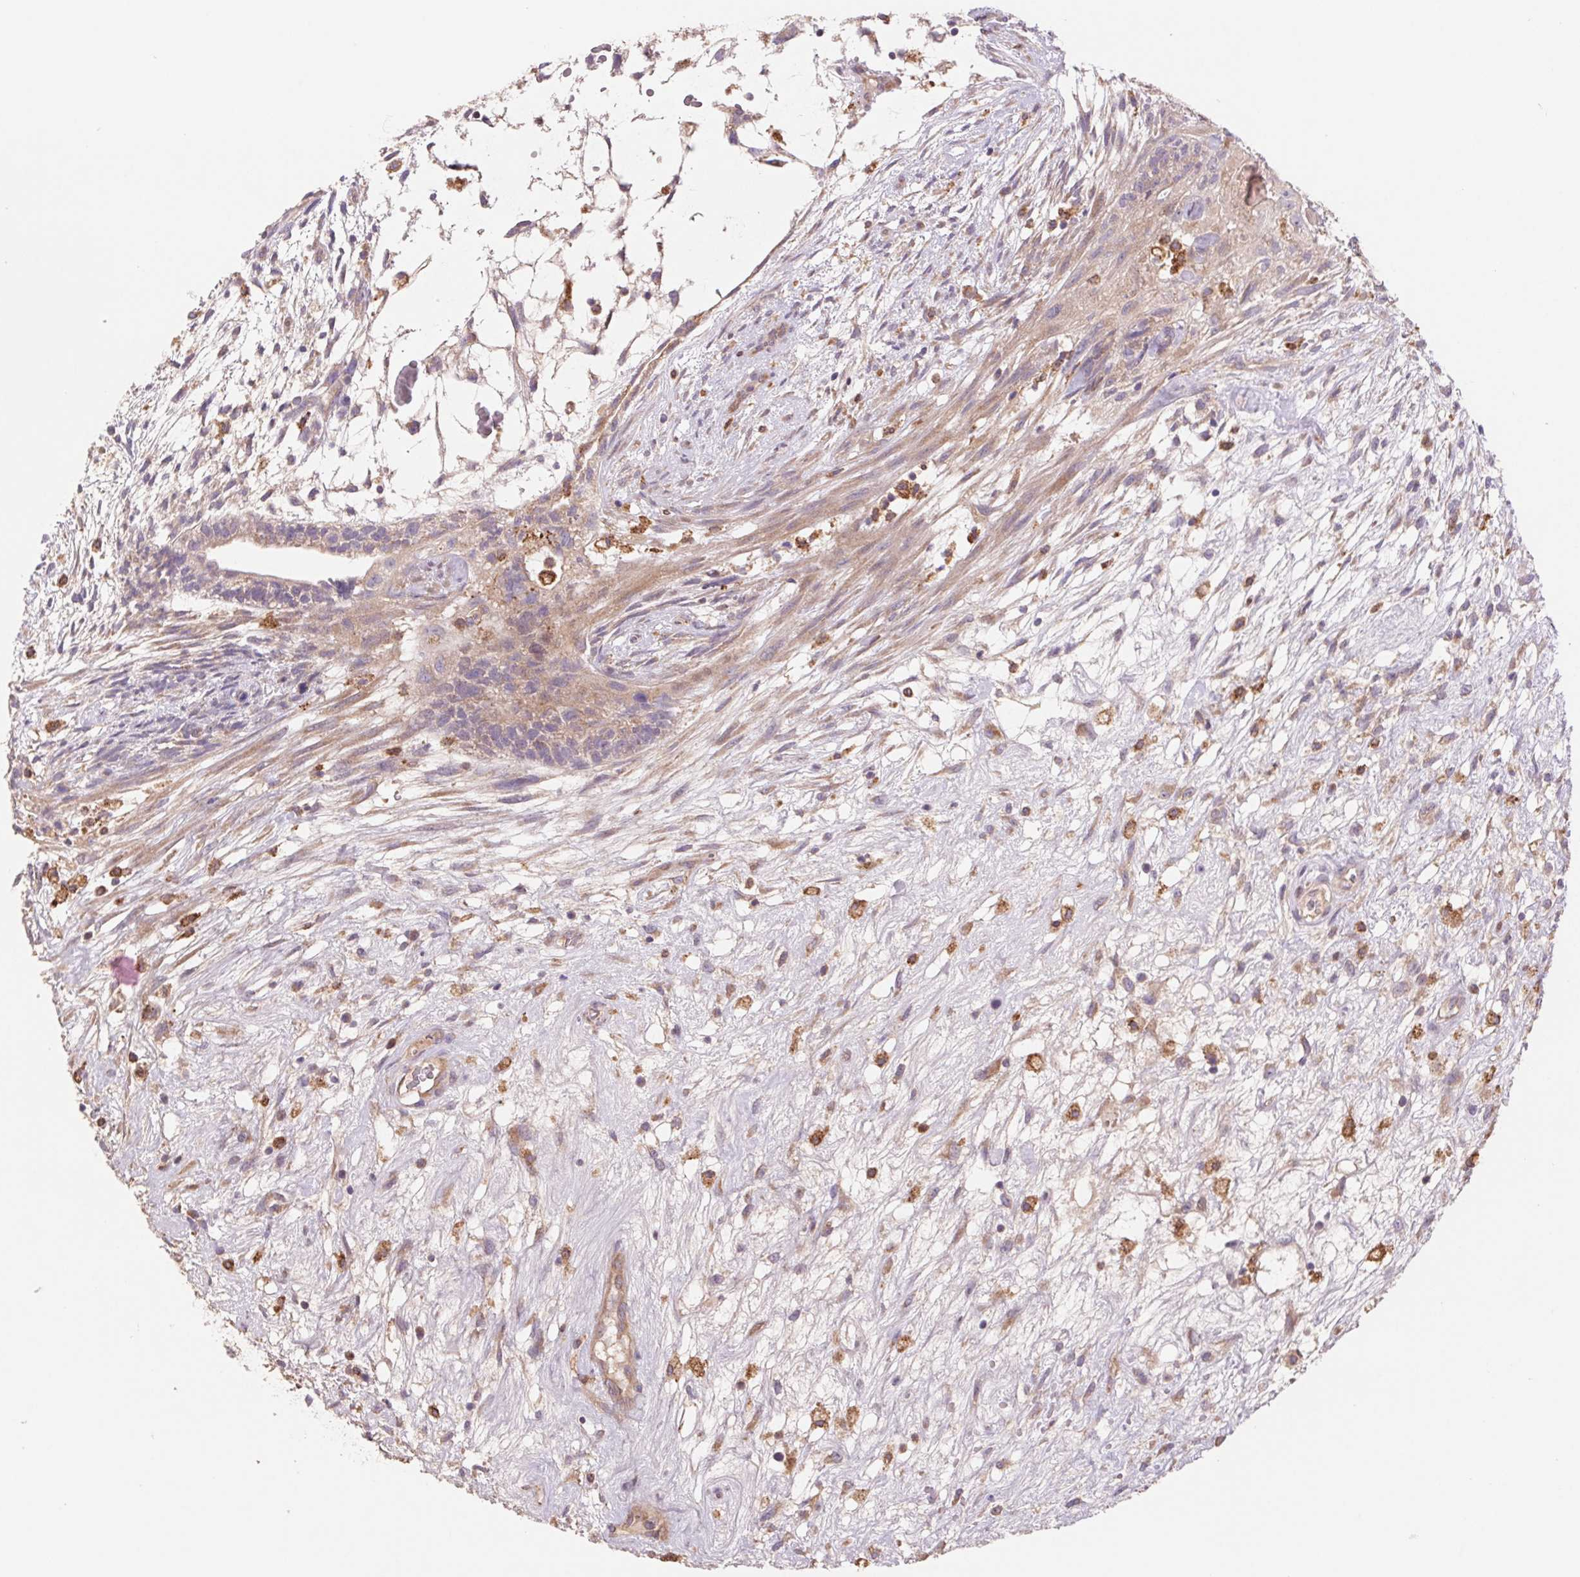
{"staining": {"intensity": "weak", "quantity": "25%-75%", "location": "cytoplasmic/membranous"}, "tissue": "testis cancer", "cell_type": "Tumor cells", "image_type": "cancer", "snomed": [{"axis": "morphology", "description": "Normal tissue, NOS"}, {"axis": "morphology", "description": "Carcinoma, Embryonal, NOS"}, {"axis": "topography", "description": "Testis"}], "caption": "A brown stain shows weak cytoplasmic/membranous staining of a protein in testis embryonal carcinoma tumor cells.", "gene": "KLHL20", "patient": {"sex": "male", "age": 32}}